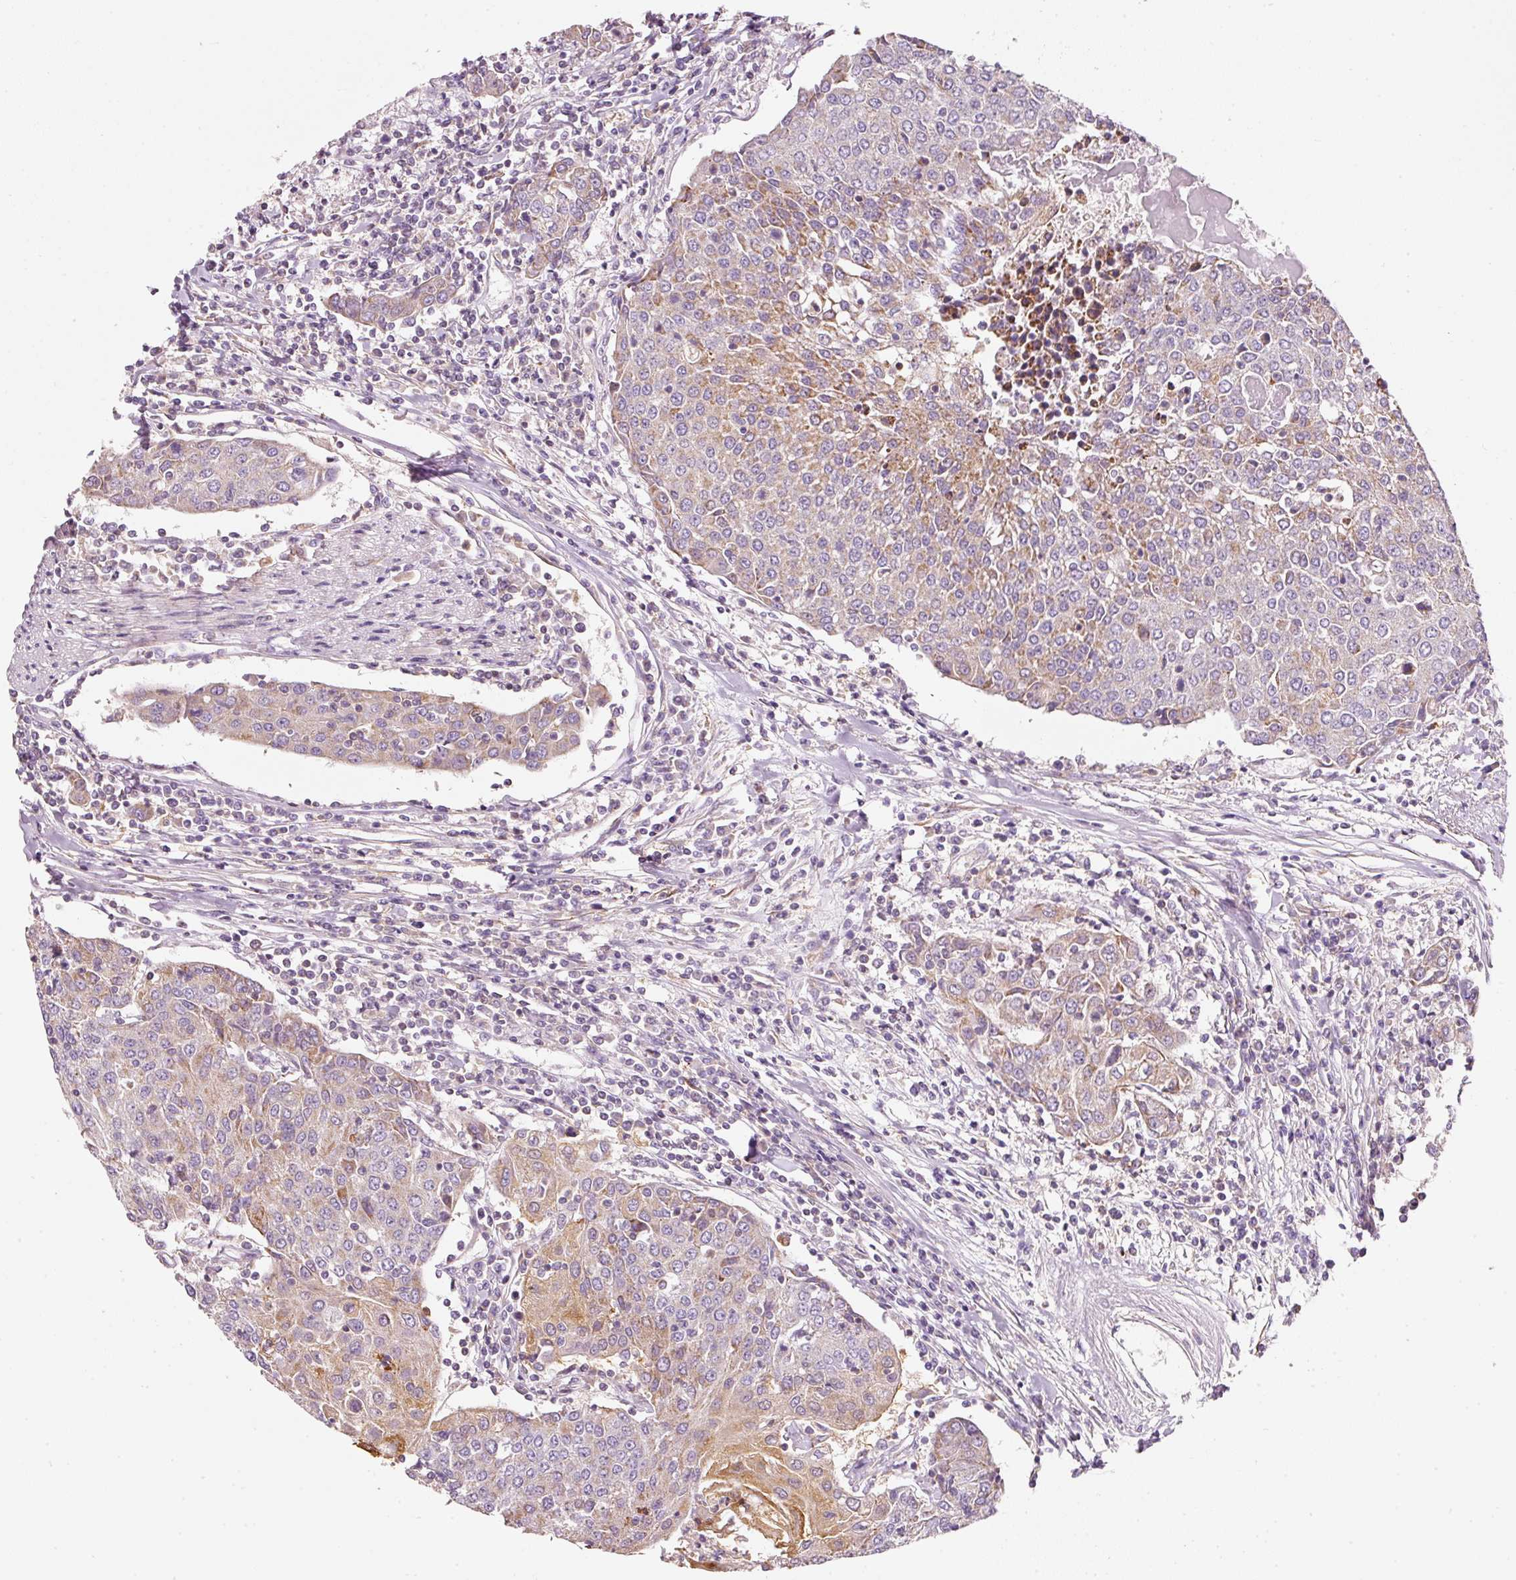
{"staining": {"intensity": "weak", "quantity": "25%-75%", "location": "cytoplasmic/membranous"}, "tissue": "urothelial cancer", "cell_type": "Tumor cells", "image_type": "cancer", "snomed": [{"axis": "morphology", "description": "Urothelial carcinoma, High grade"}, {"axis": "topography", "description": "Urinary bladder"}], "caption": "Urothelial carcinoma (high-grade) stained with immunohistochemistry (IHC) shows weak cytoplasmic/membranous positivity in about 25%-75% of tumor cells.", "gene": "IQGAP2", "patient": {"sex": "female", "age": 85}}